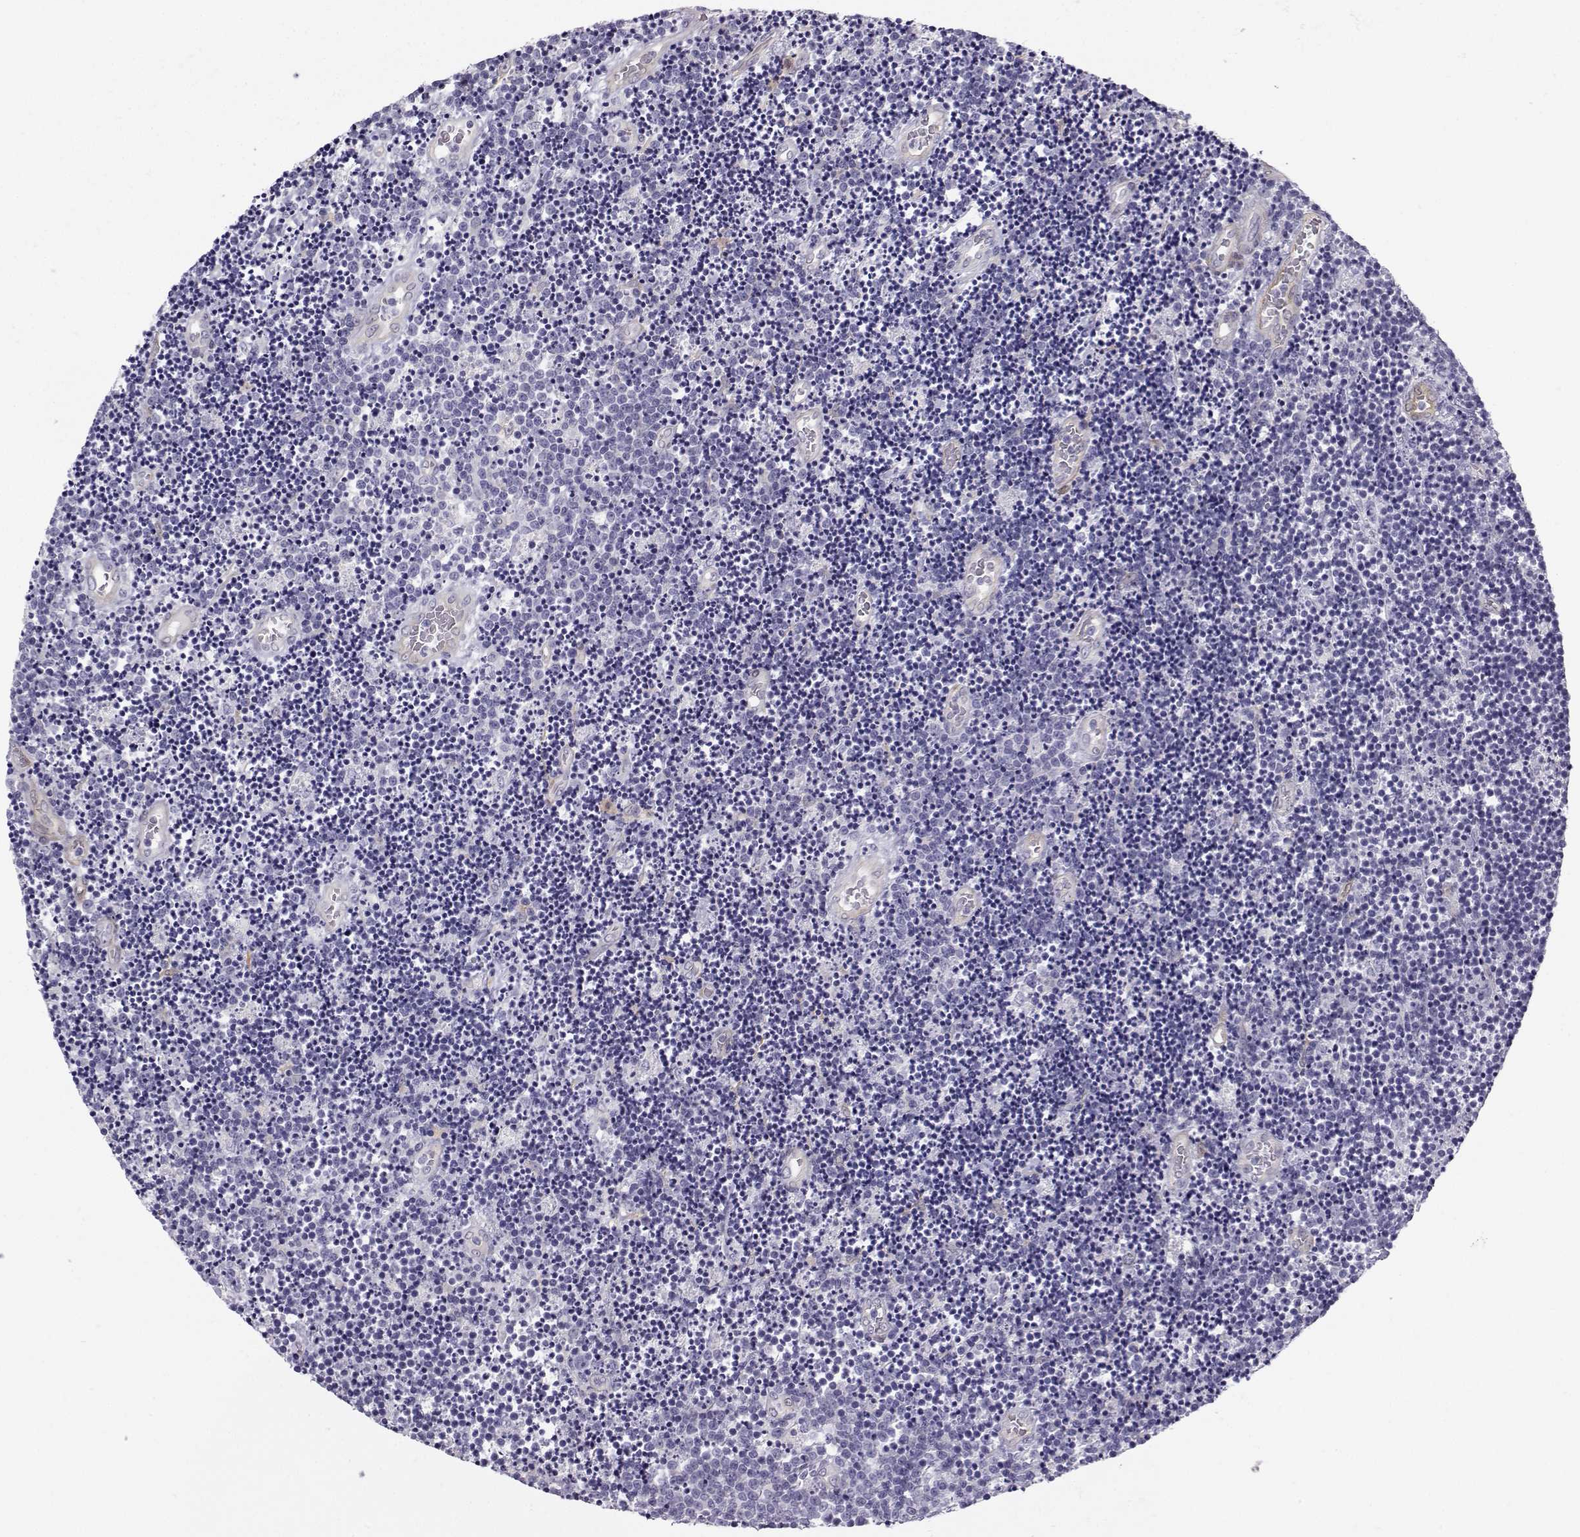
{"staining": {"intensity": "negative", "quantity": "none", "location": "none"}, "tissue": "lymphoma", "cell_type": "Tumor cells", "image_type": "cancer", "snomed": [{"axis": "morphology", "description": "Malignant lymphoma, non-Hodgkin's type, Low grade"}, {"axis": "topography", "description": "Brain"}], "caption": "Immunohistochemistry image of lymphoma stained for a protein (brown), which displays no expression in tumor cells.", "gene": "NQO1", "patient": {"sex": "female", "age": 66}}